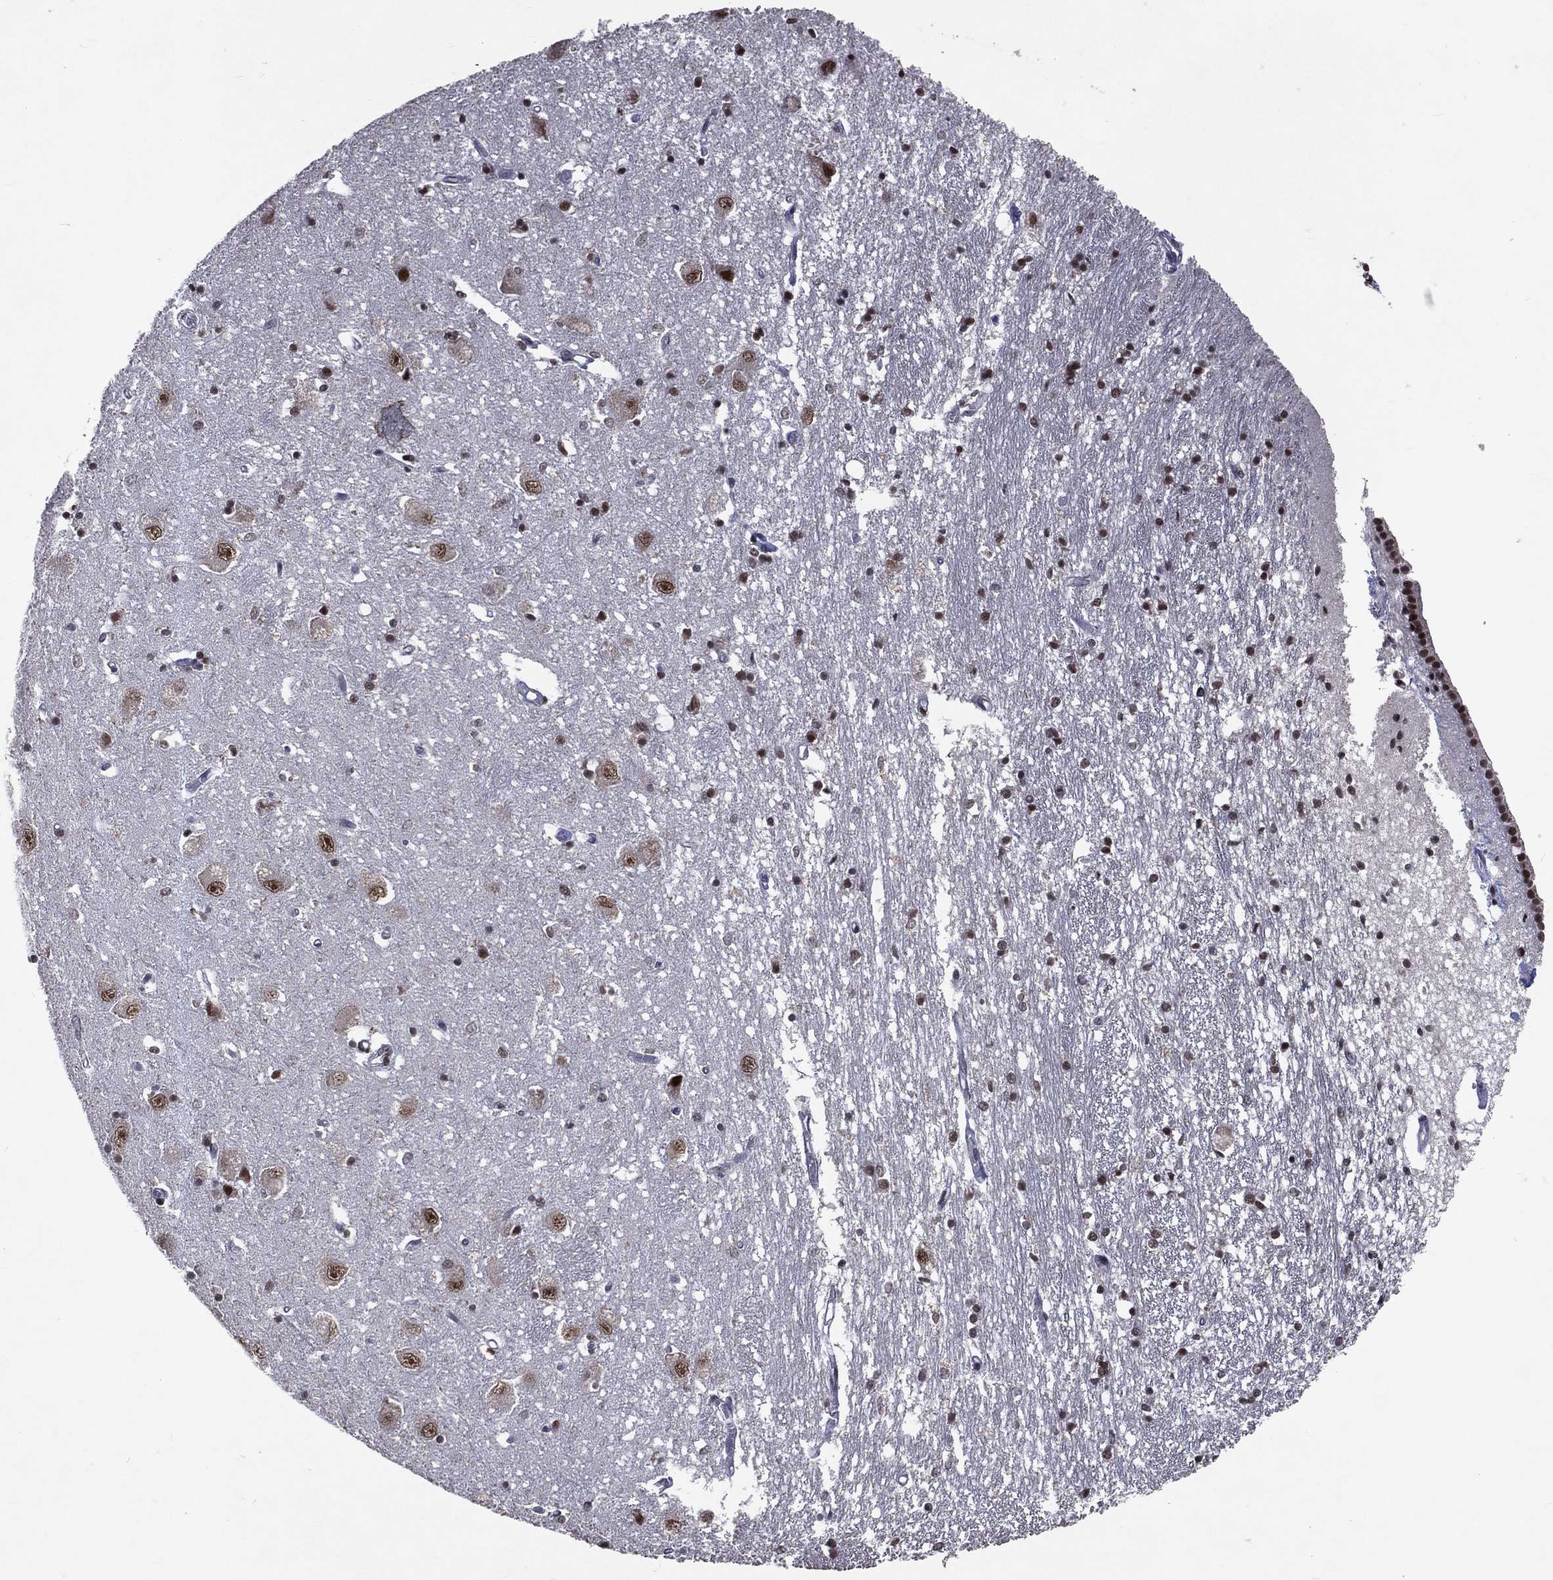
{"staining": {"intensity": "strong", "quantity": "25%-75%", "location": "nuclear"}, "tissue": "caudate", "cell_type": "Glial cells", "image_type": "normal", "snomed": [{"axis": "morphology", "description": "Normal tissue, NOS"}, {"axis": "topography", "description": "Lateral ventricle wall"}], "caption": "Strong nuclear protein expression is appreciated in approximately 25%-75% of glial cells in caudate.", "gene": "DMAP1", "patient": {"sex": "male", "age": 54}}